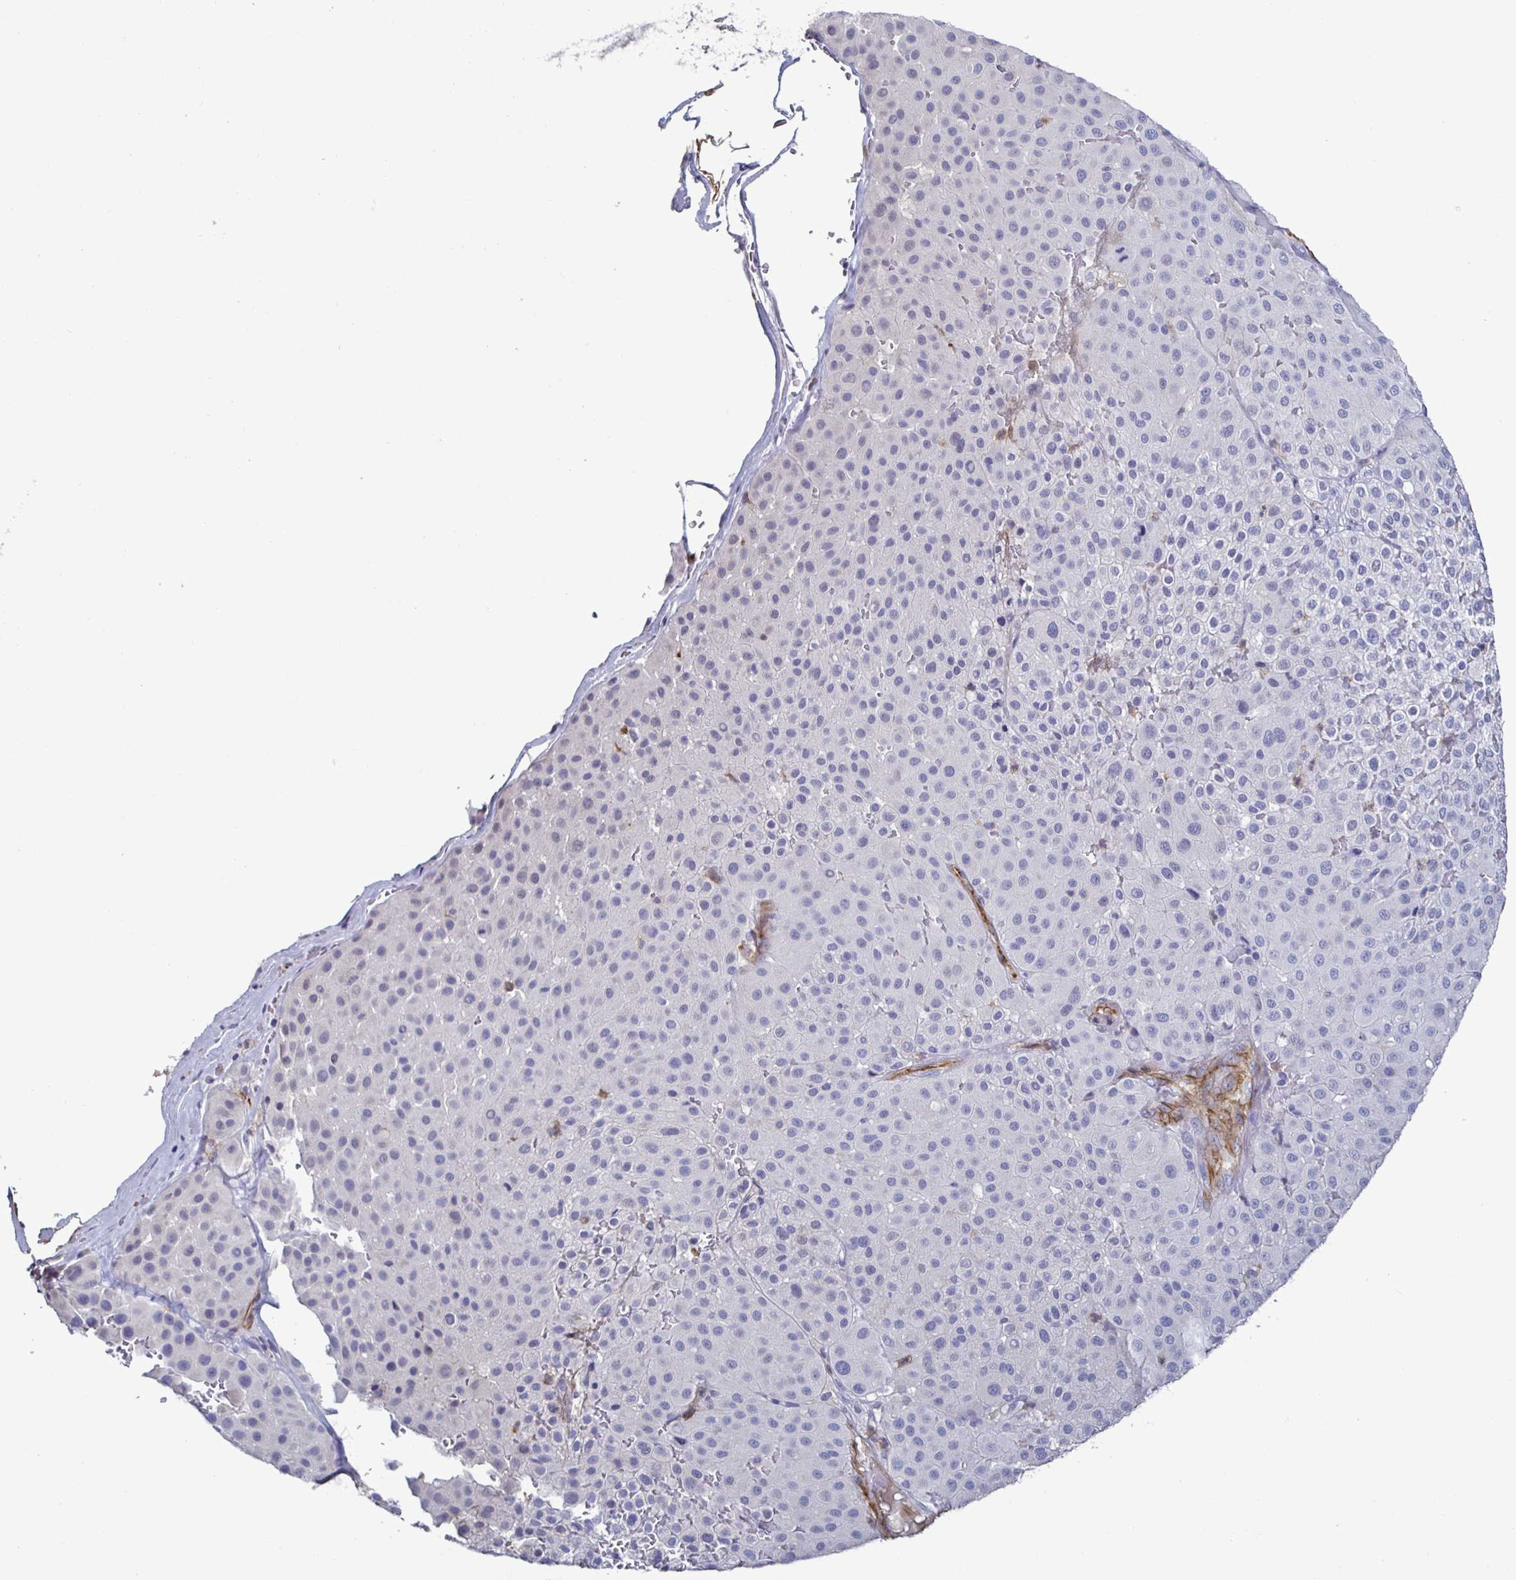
{"staining": {"intensity": "negative", "quantity": "none", "location": "none"}, "tissue": "melanoma", "cell_type": "Tumor cells", "image_type": "cancer", "snomed": [{"axis": "morphology", "description": "Malignant melanoma, Metastatic site"}, {"axis": "topography", "description": "Smooth muscle"}], "caption": "Melanoma stained for a protein using immunohistochemistry displays no staining tumor cells.", "gene": "ACSBG2", "patient": {"sex": "male", "age": 41}}